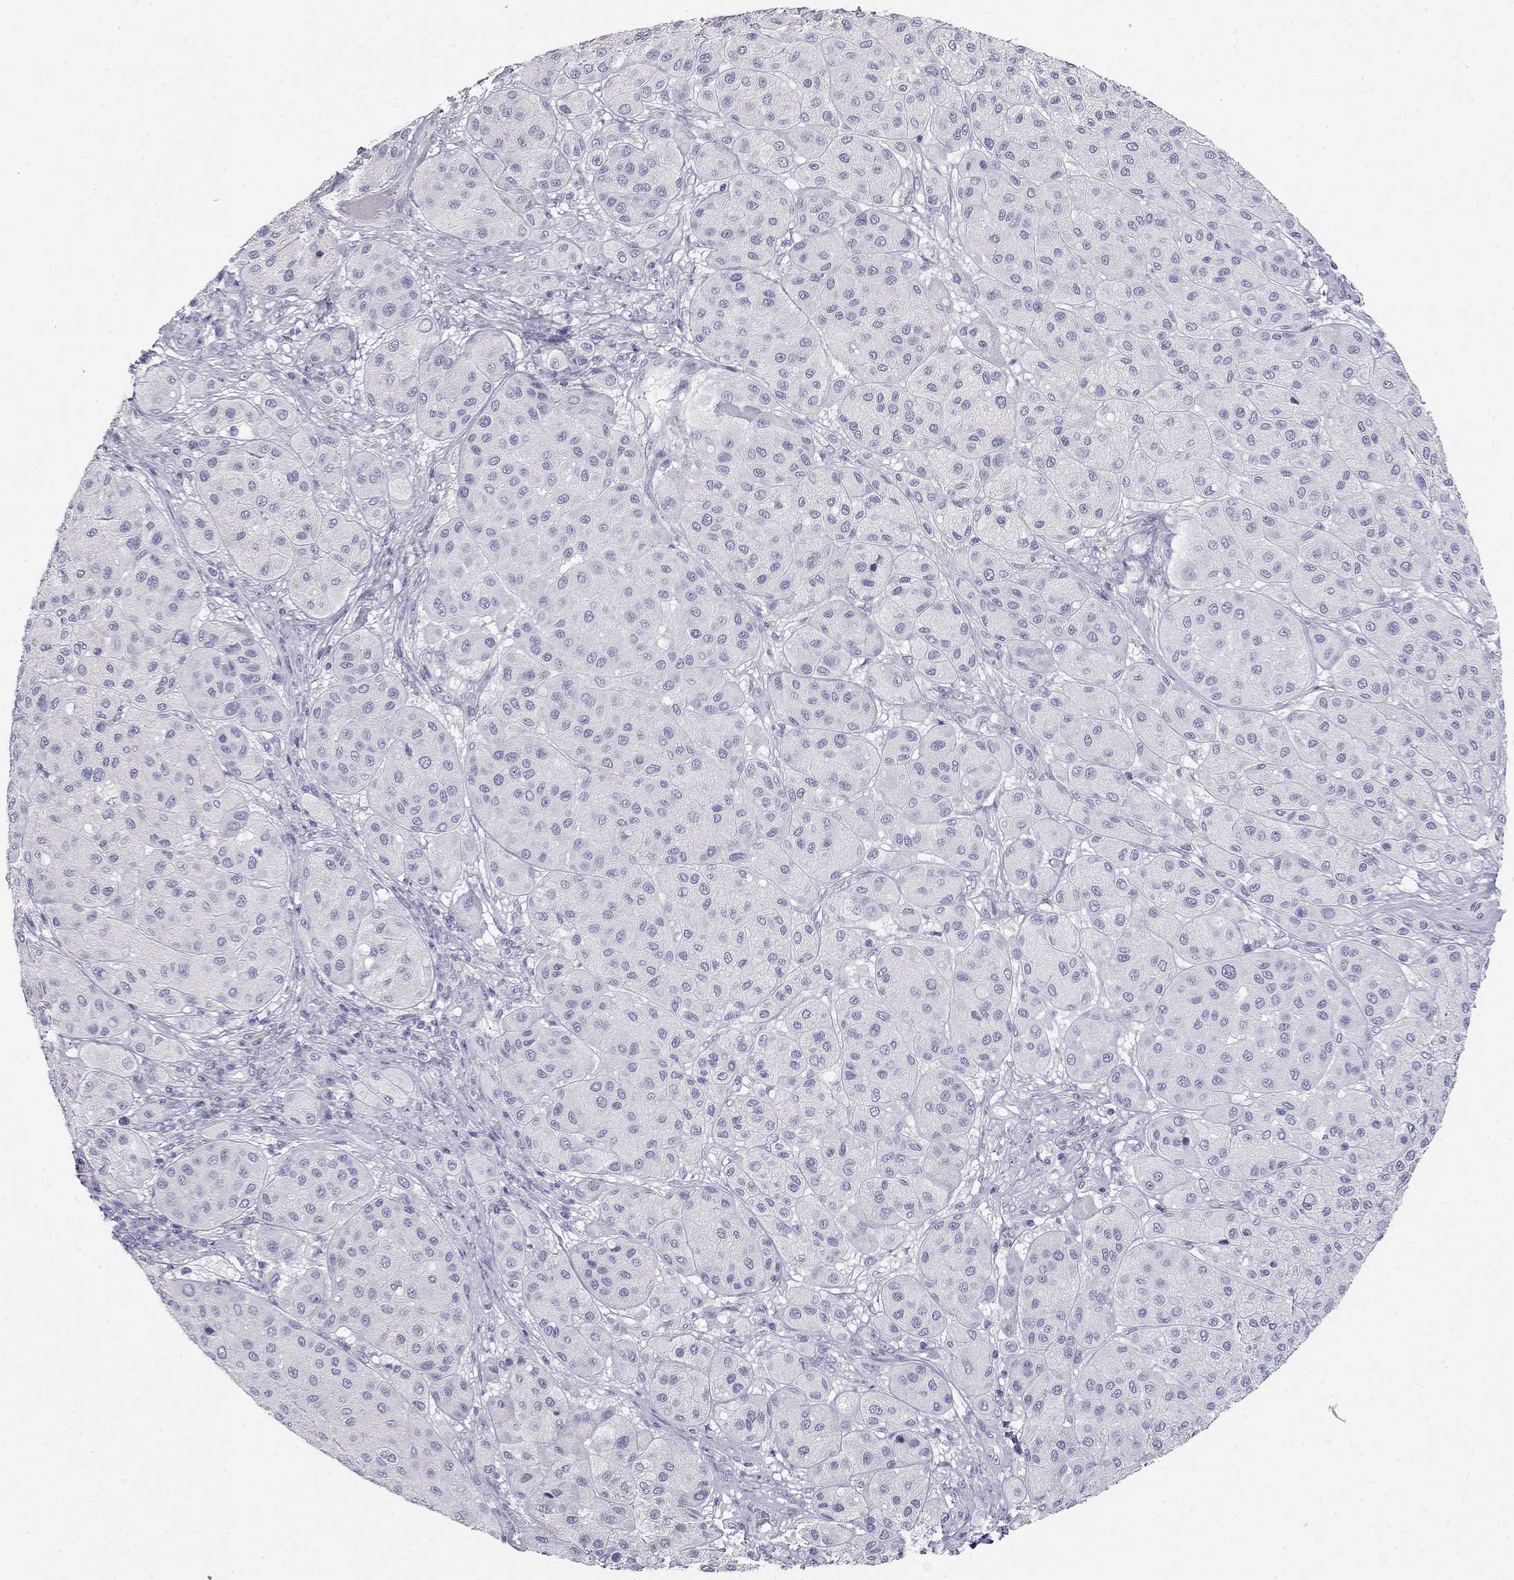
{"staining": {"intensity": "negative", "quantity": "none", "location": "none"}, "tissue": "melanoma", "cell_type": "Tumor cells", "image_type": "cancer", "snomed": [{"axis": "morphology", "description": "Malignant melanoma, Metastatic site"}, {"axis": "topography", "description": "Smooth muscle"}], "caption": "DAB immunohistochemical staining of melanoma demonstrates no significant positivity in tumor cells.", "gene": "LY6H", "patient": {"sex": "male", "age": 41}}